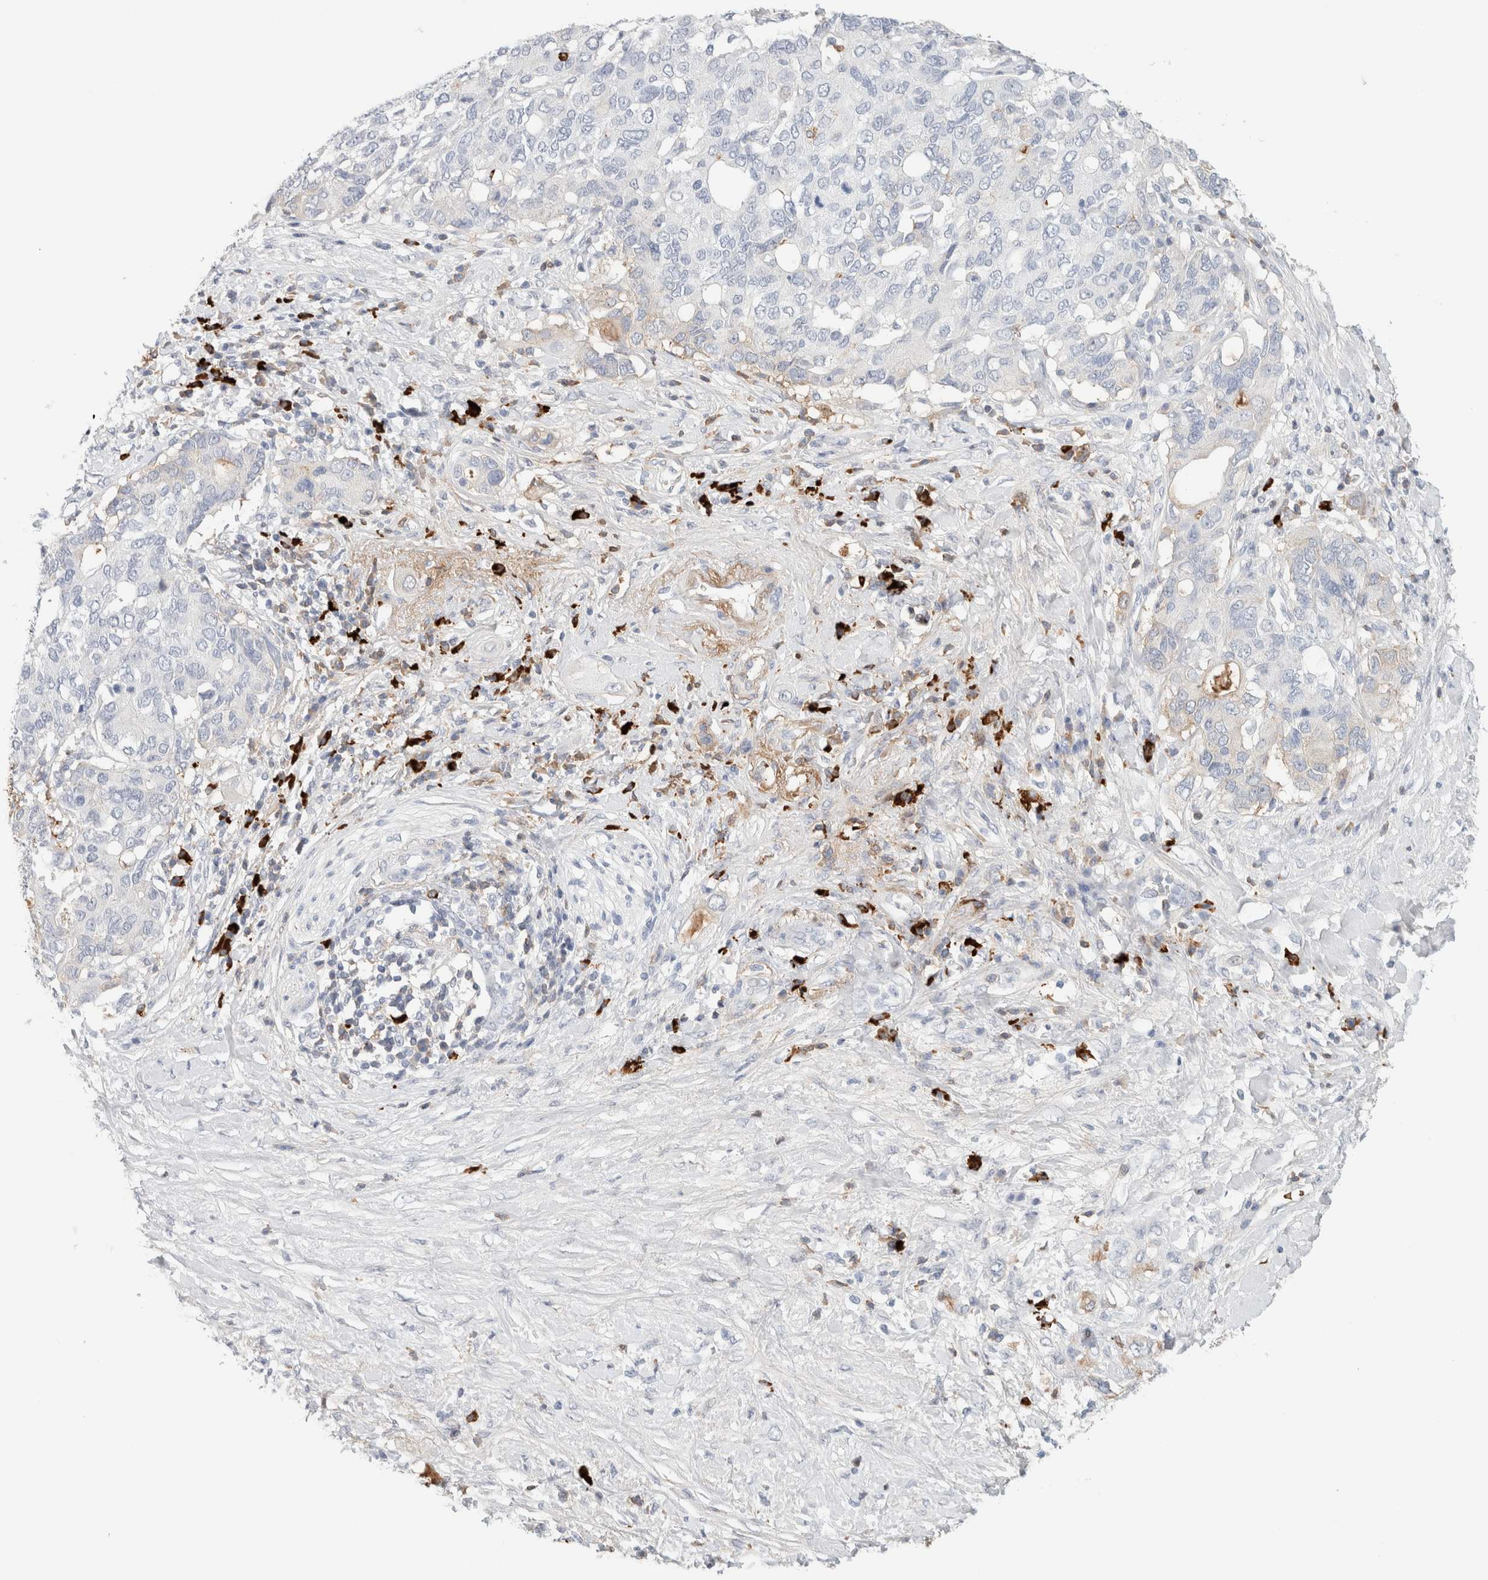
{"staining": {"intensity": "negative", "quantity": "none", "location": "none"}, "tissue": "pancreatic cancer", "cell_type": "Tumor cells", "image_type": "cancer", "snomed": [{"axis": "morphology", "description": "Adenocarcinoma, NOS"}, {"axis": "topography", "description": "Pancreas"}], "caption": "The micrograph reveals no significant staining in tumor cells of adenocarcinoma (pancreatic).", "gene": "IL6", "patient": {"sex": "female", "age": 56}}